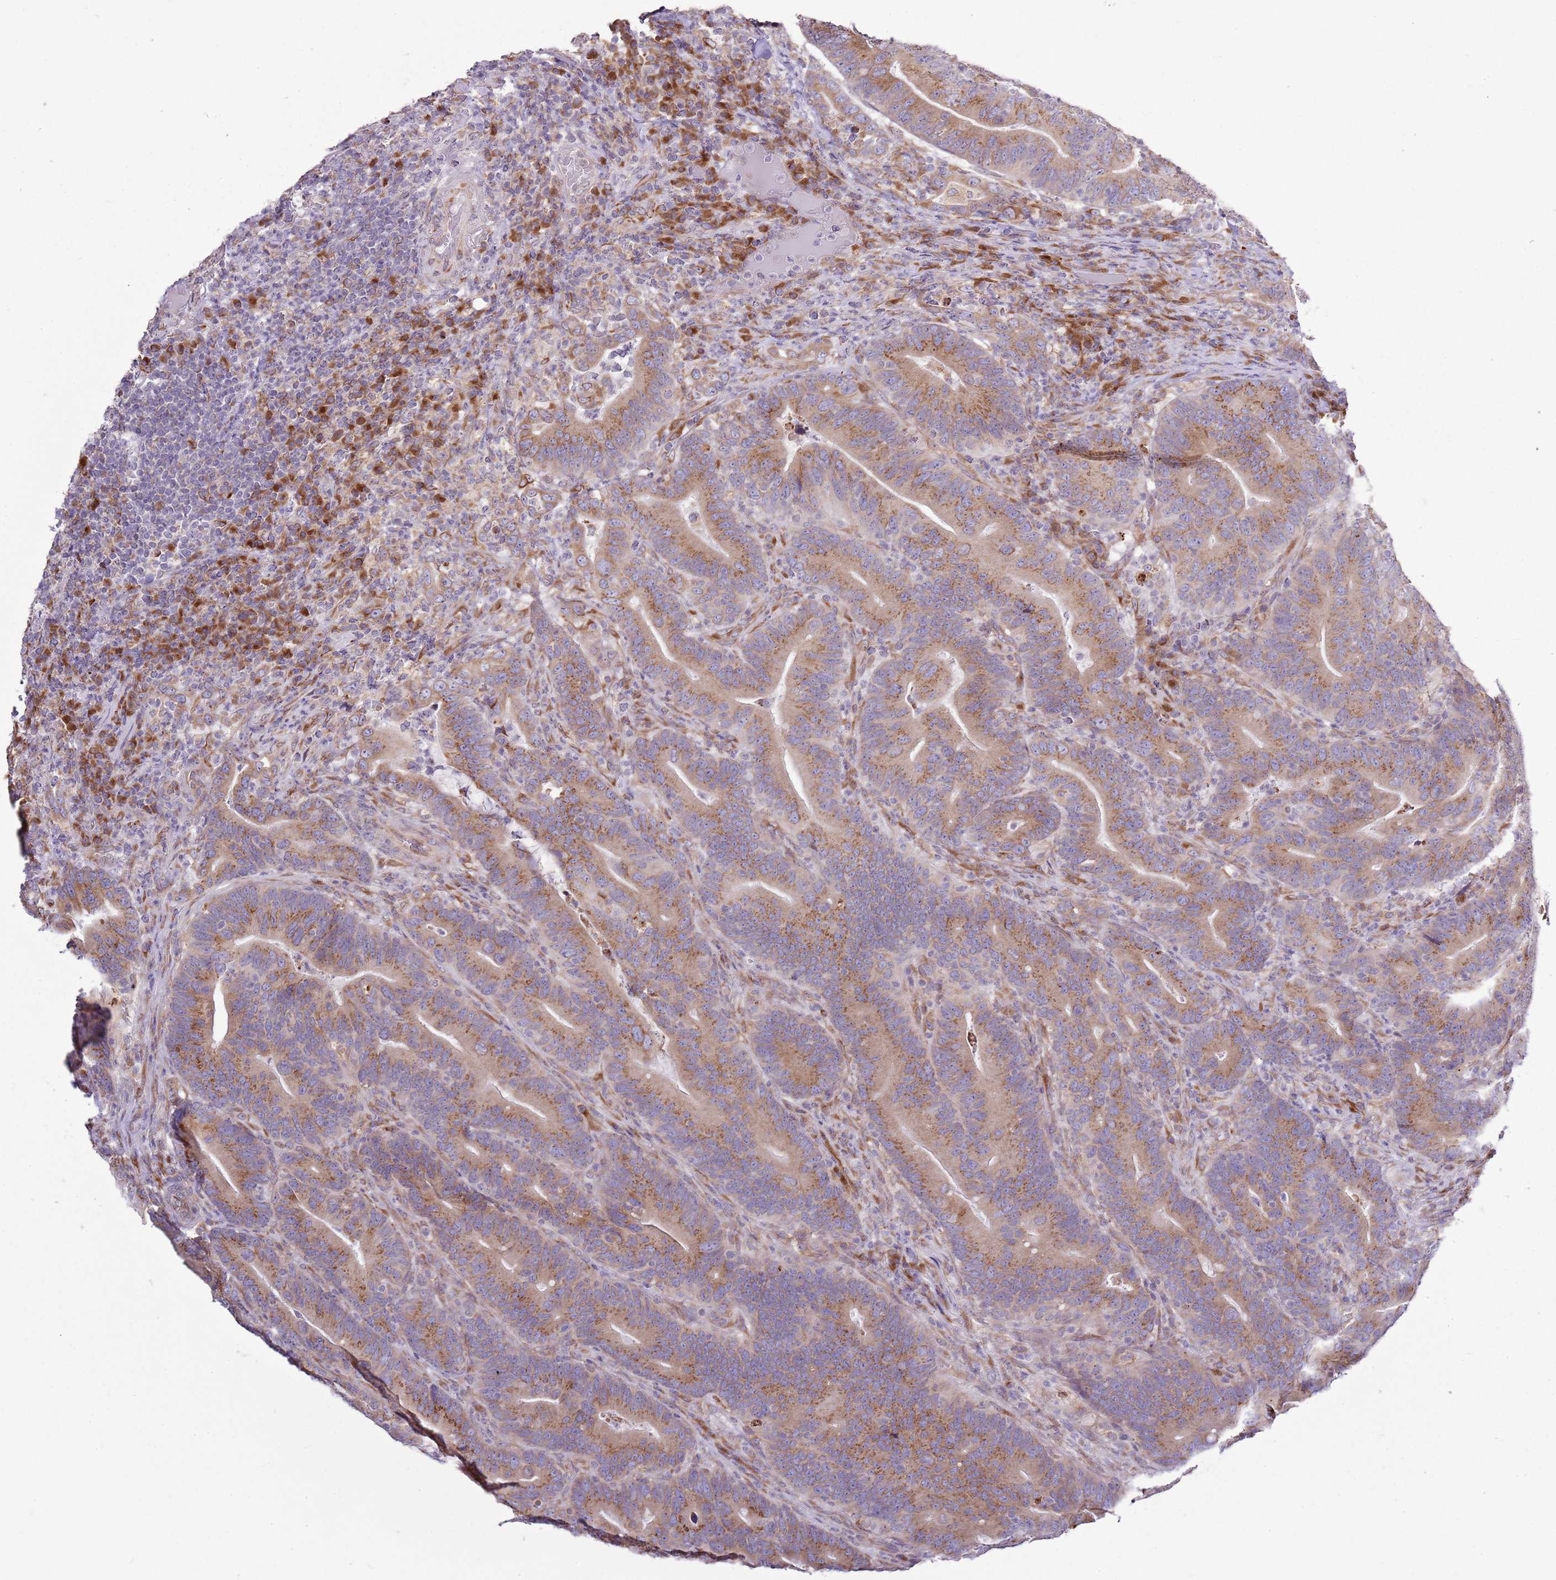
{"staining": {"intensity": "moderate", "quantity": ">75%", "location": "cytoplasmic/membranous"}, "tissue": "colorectal cancer", "cell_type": "Tumor cells", "image_type": "cancer", "snomed": [{"axis": "morphology", "description": "Adenocarcinoma, NOS"}, {"axis": "topography", "description": "Colon"}], "caption": "Protein staining of colorectal cancer (adenocarcinoma) tissue shows moderate cytoplasmic/membranous staining in approximately >75% of tumor cells.", "gene": "TMED10", "patient": {"sex": "female", "age": 66}}